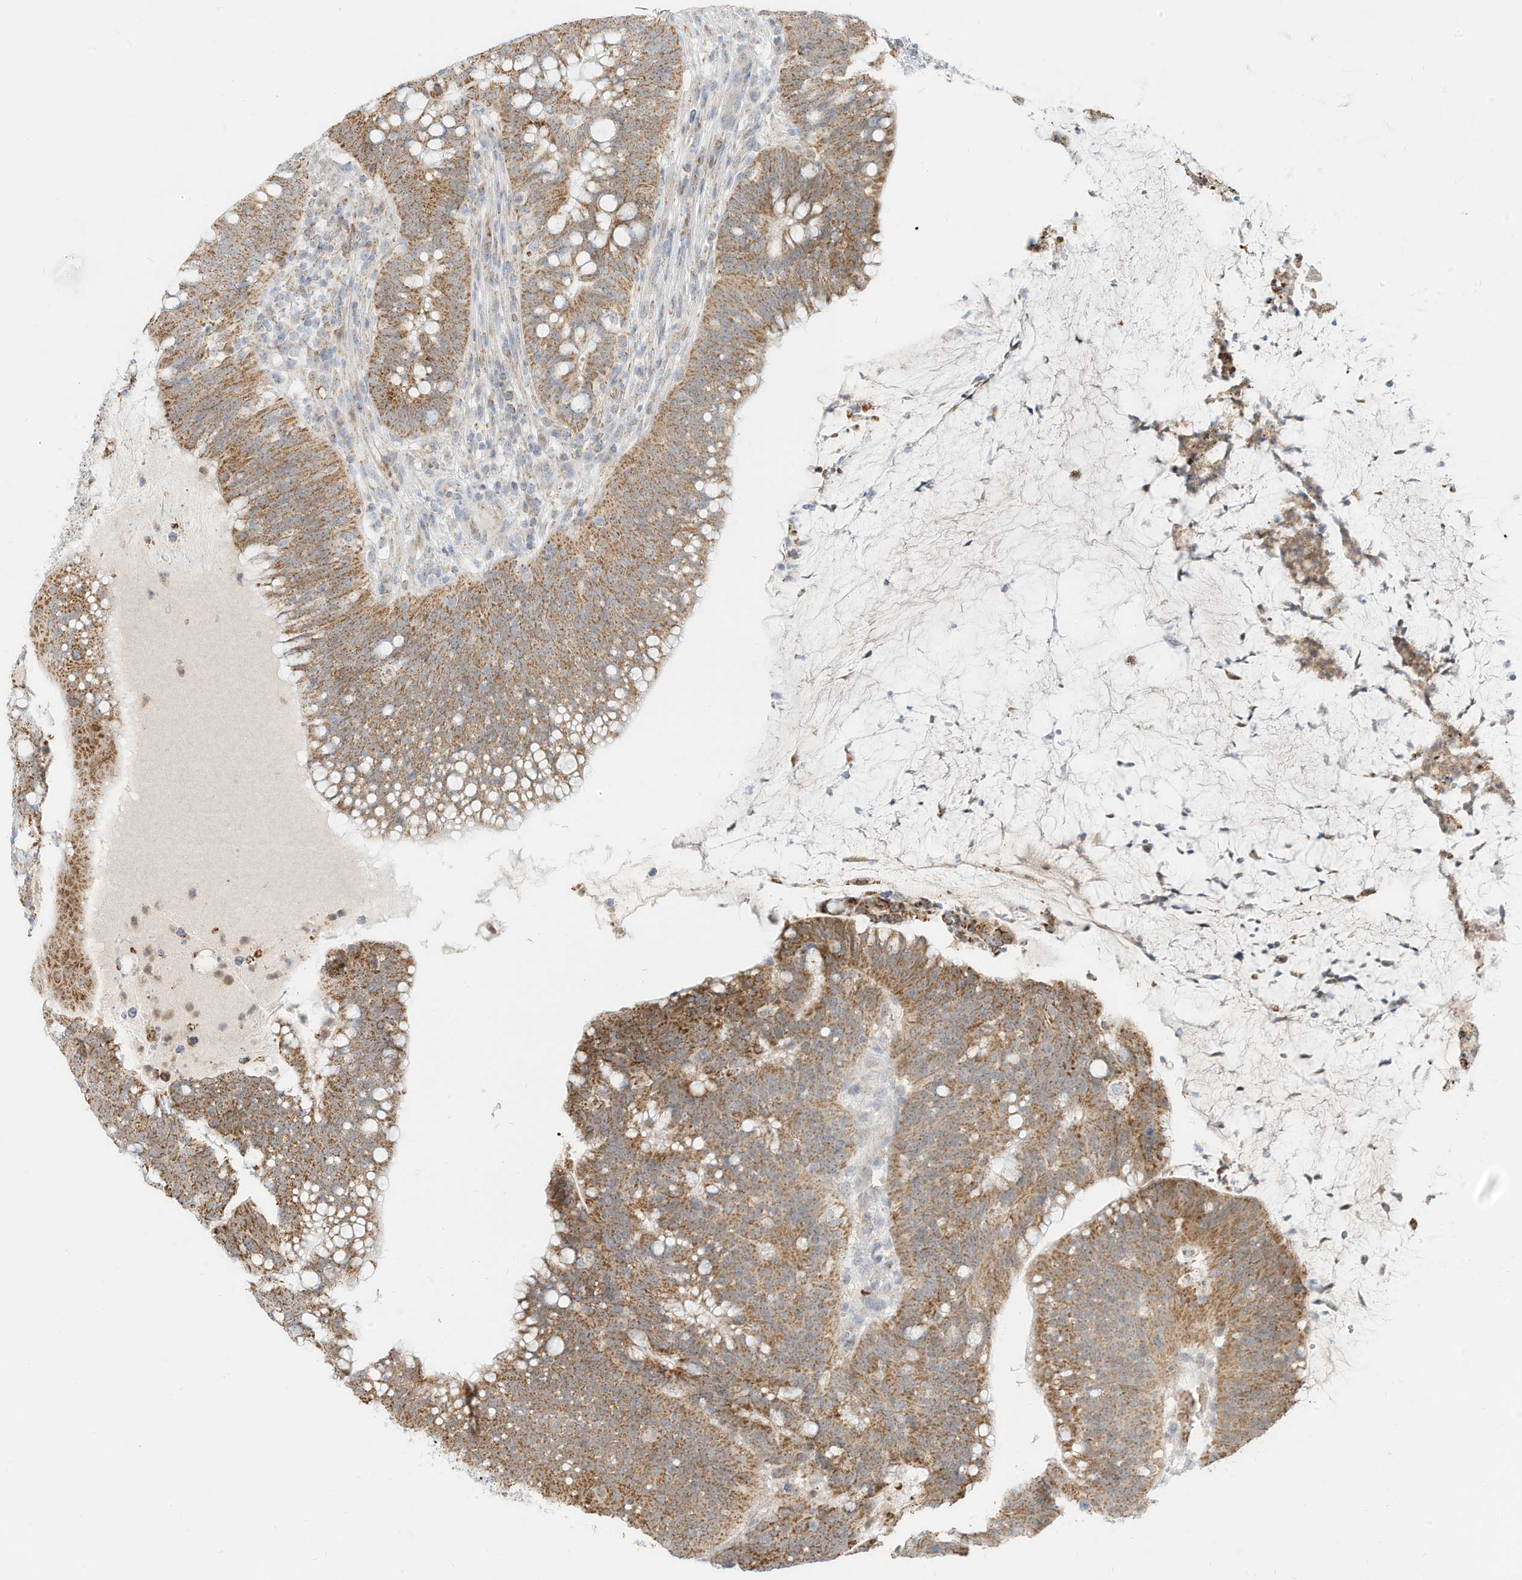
{"staining": {"intensity": "moderate", "quantity": ">75%", "location": "cytoplasmic/membranous"}, "tissue": "colorectal cancer", "cell_type": "Tumor cells", "image_type": "cancer", "snomed": [{"axis": "morphology", "description": "Adenocarcinoma, NOS"}, {"axis": "topography", "description": "Colon"}], "caption": "Immunohistochemical staining of adenocarcinoma (colorectal) displays moderate cytoplasmic/membranous protein expression in about >75% of tumor cells. (DAB (3,3'-diaminobenzidine) IHC with brightfield microscopy, high magnification).", "gene": "MTUS2", "patient": {"sex": "female", "age": 66}}